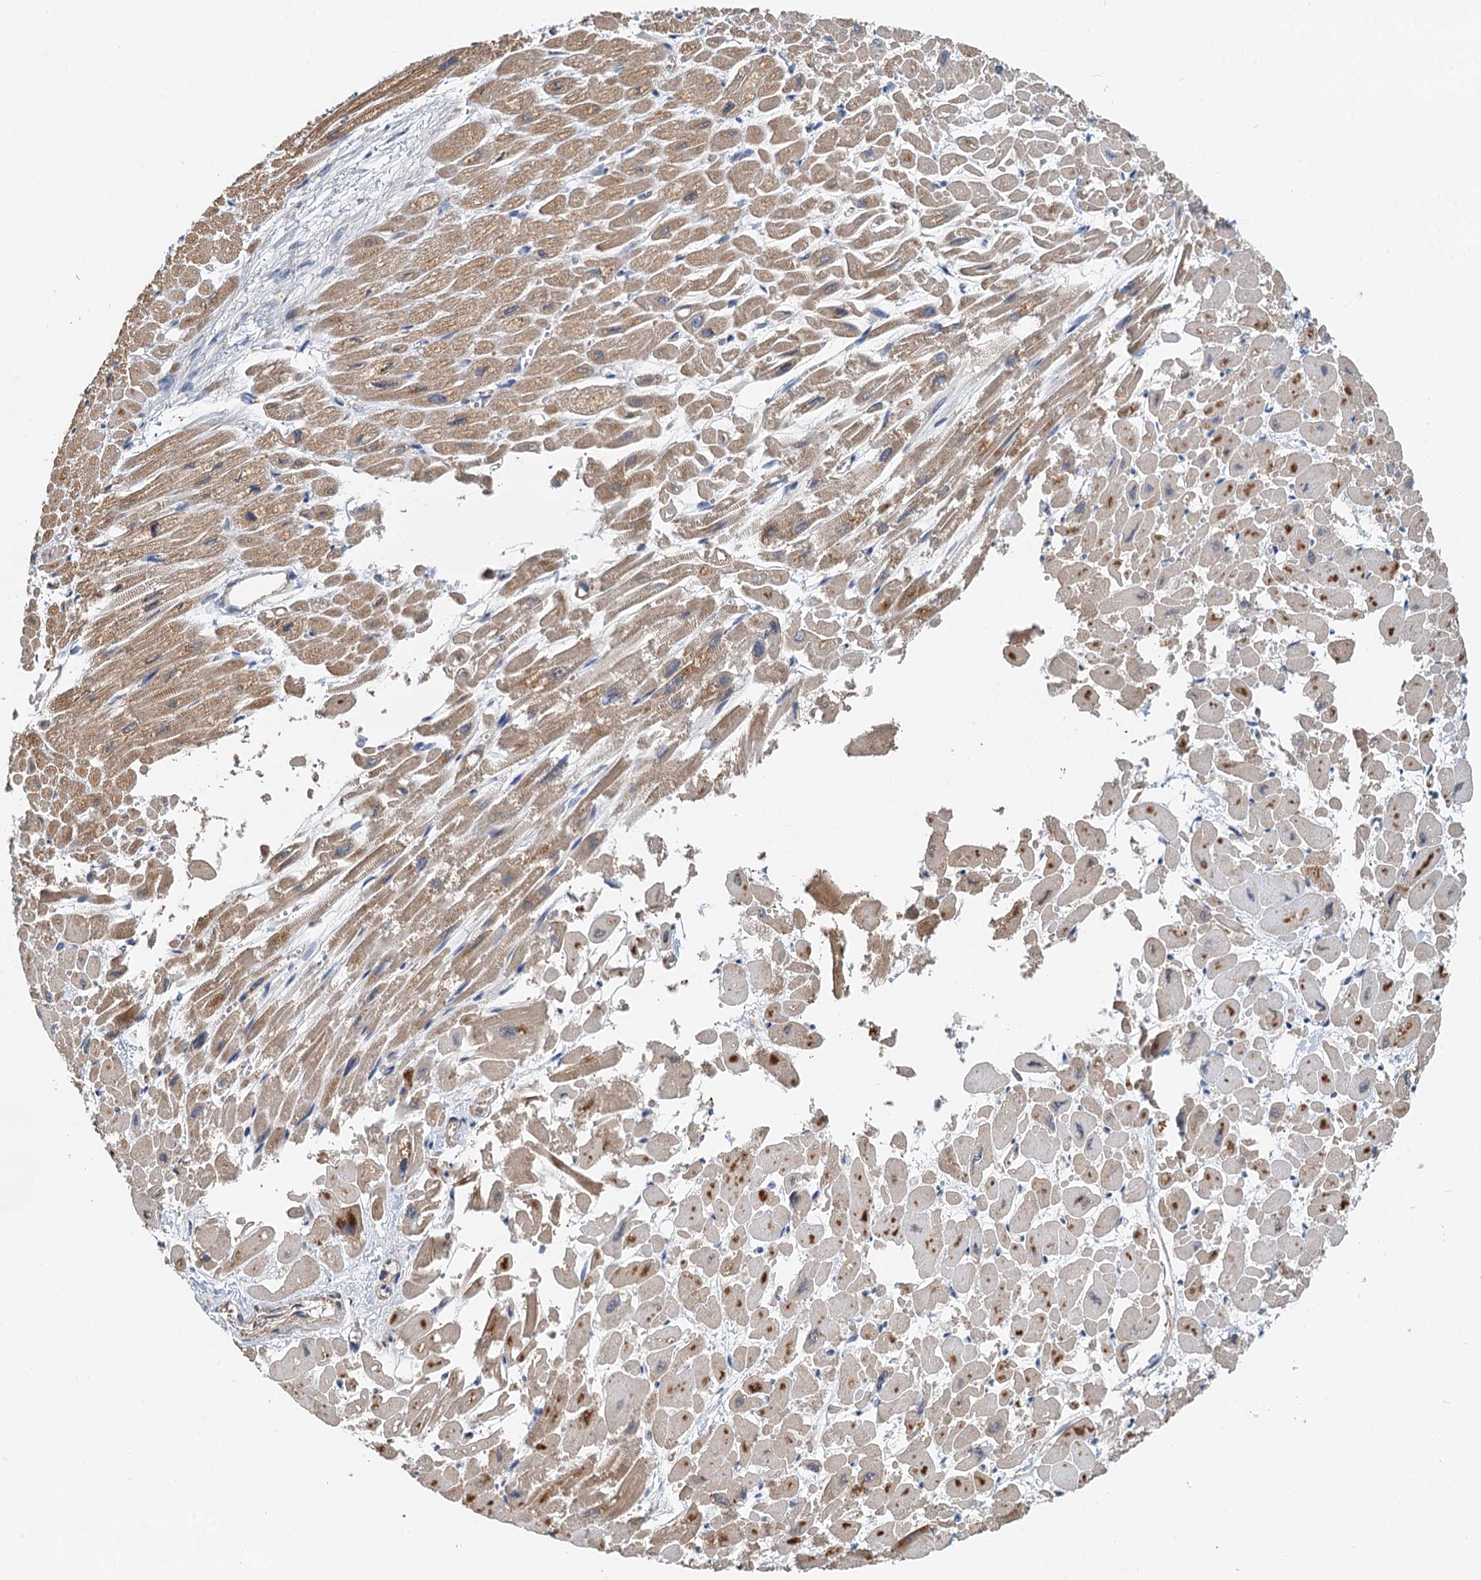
{"staining": {"intensity": "moderate", "quantity": "25%-75%", "location": "cytoplasmic/membranous"}, "tissue": "heart muscle", "cell_type": "Cardiomyocytes", "image_type": "normal", "snomed": [{"axis": "morphology", "description": "Normal tissue, NOS"}, {"axis": "topography", "description": "Heart"}], "caption": "Moderate cytoplasmic/membranous protein expression is appreciated in about 25%-75% of cardiomyocytes in heart muscle.", "gene": "ZNF606", "patient": {"sex": "male", "age": 54}}